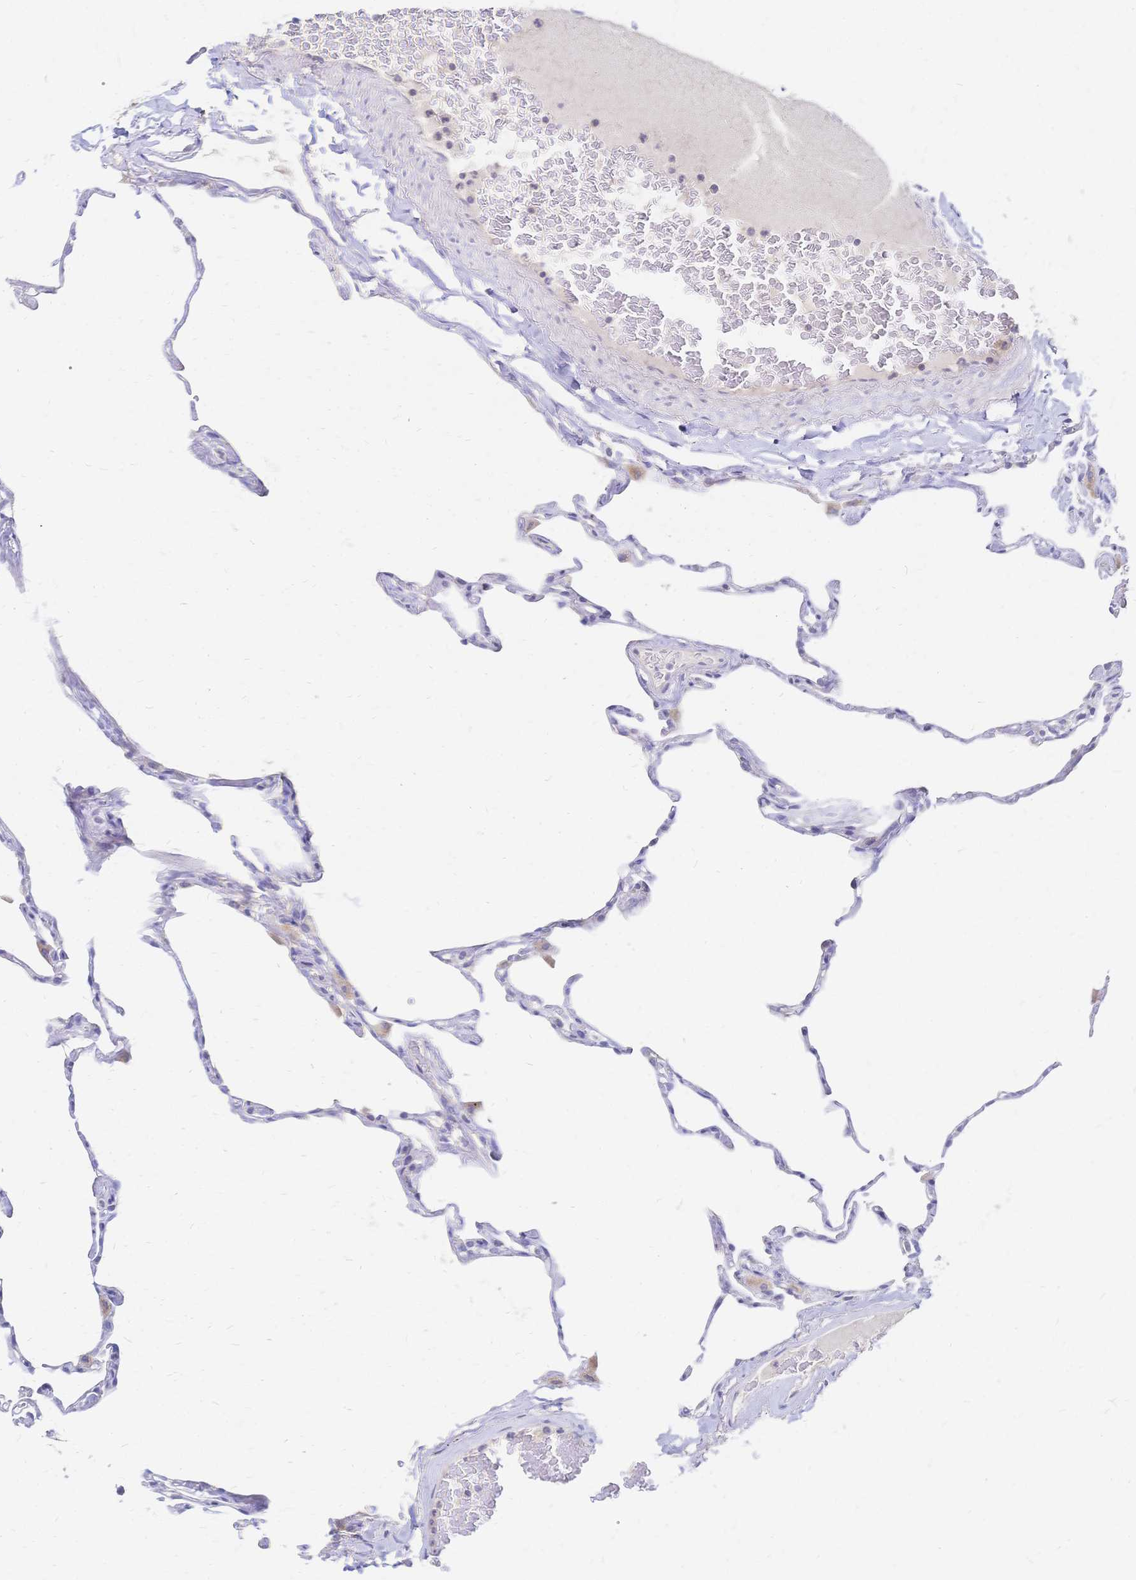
{"staining": {"intensity": "negative", "quantity": "none", "location": "none"}, "tissue": "lung", "cell_type": "Alveolar cells", "image_type": "normal", "snomed": [{"axis": "morphology", "description": "Normal tissue, NOS"}, {"axis": "topography", "description": "Lung"}], "caption": "DAB (3,3'-diaminobenzidine) immunohistochemical staining of normal human lung exhibits no significant expression in alveolar cells.", "gene": "VWC2L", "patient": {"sex": "male", "age": 65}}